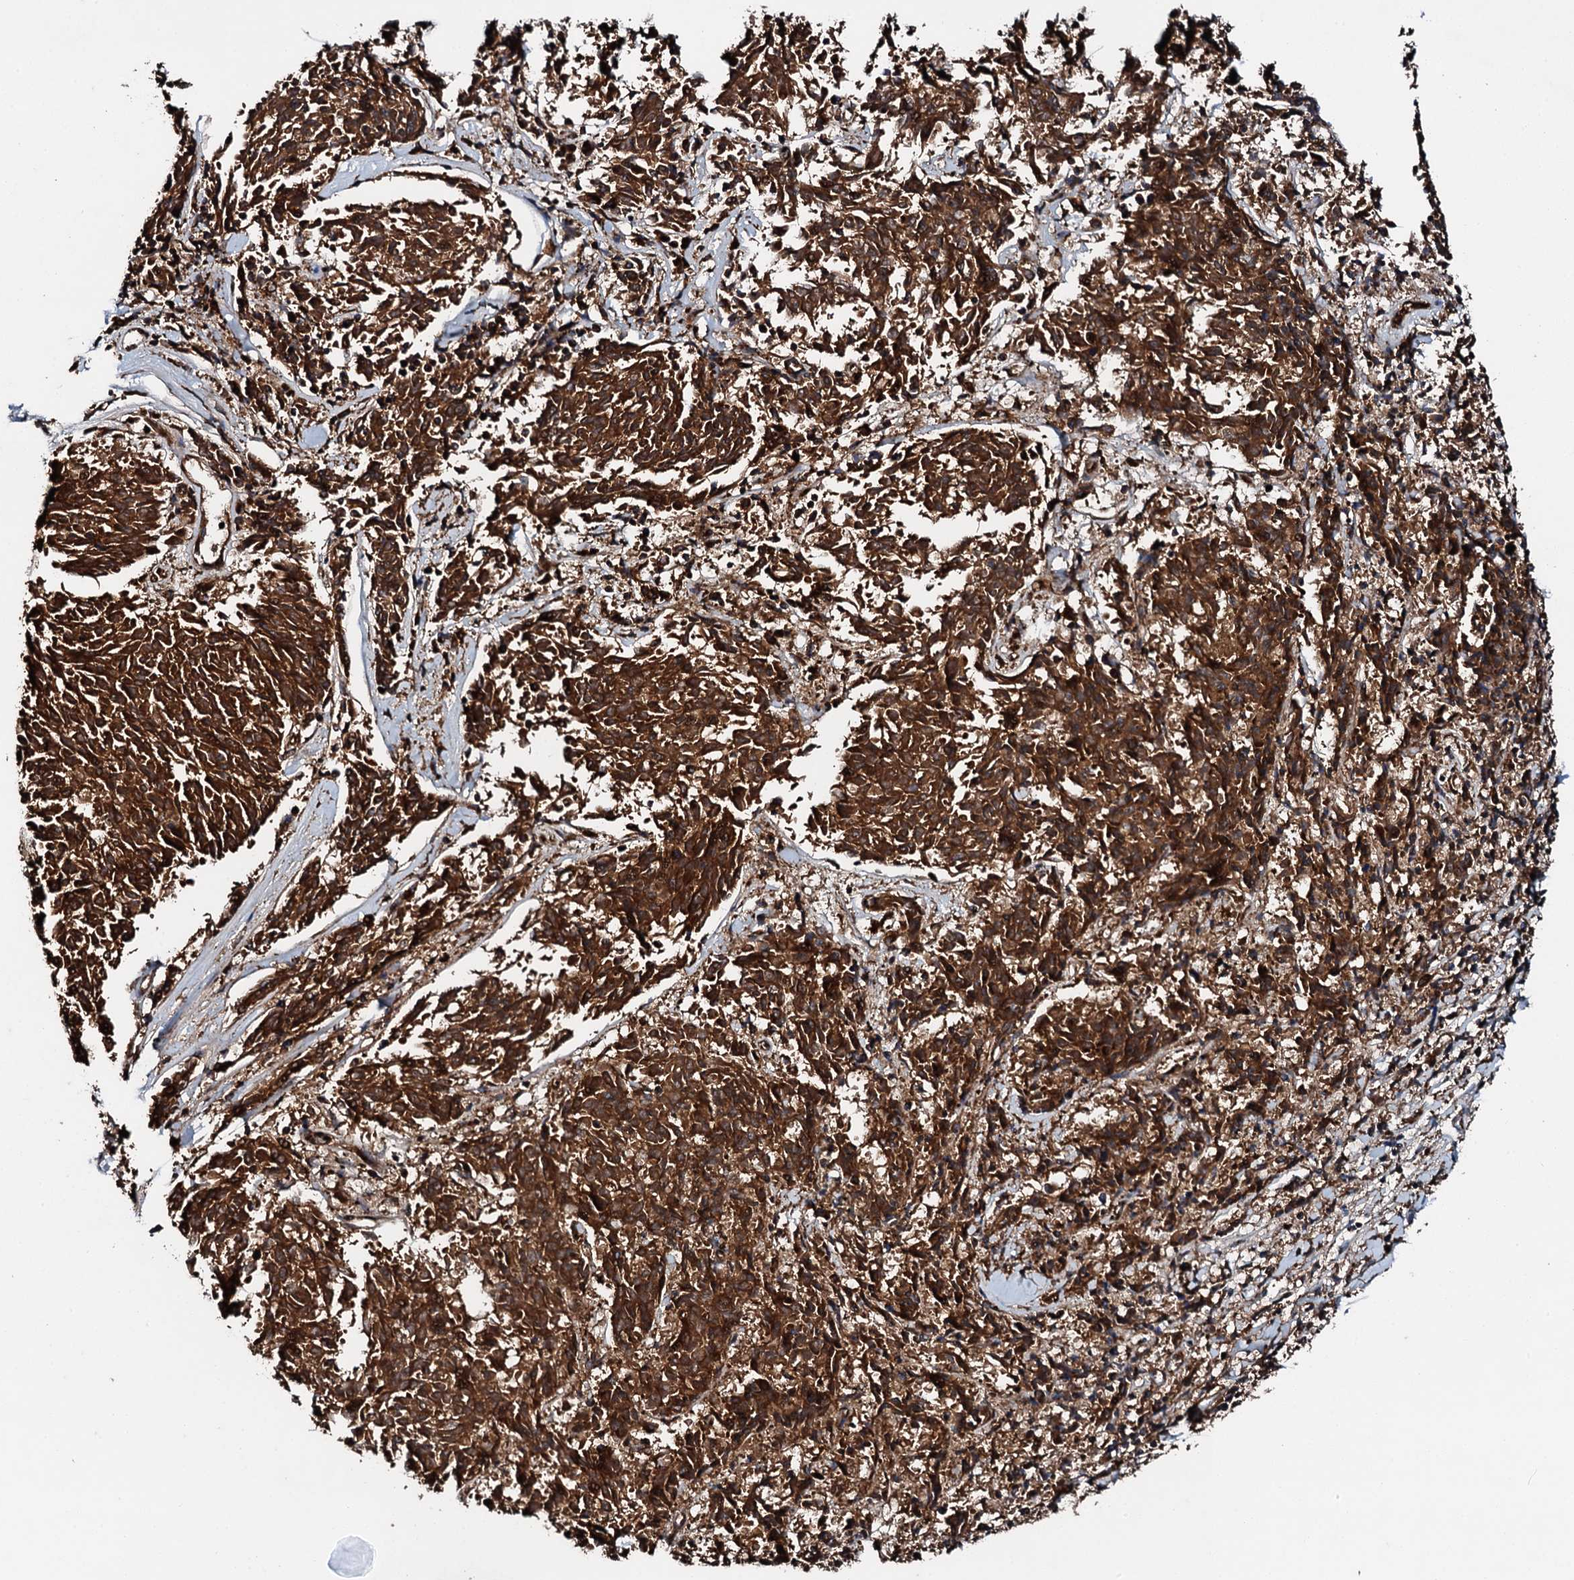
{"staining": {"intensity": "strong", "quantity": ">75%", "location": "cytoplasmic/membranous"}, "tissue": "melanoma", "cell_type": "Tumor cells", "image_type": "cancer", "snomed": [{"axis": "morphology", "description": "Malignant melanoma, NOS"}, {"axis": "topography", "description": "Skin"}], "caption": "High-power microscopy captured an immunohistochemistry (IHC) image of malignant melanoma, revealing strong cytoplasmic/membranous staining in about >75% of tumor cells. (brown staining indicates protein expression, while blue staining denotes nuclei).", "gene": "FLYWCH1", "patient": {"sex": "female", "age": 72}}